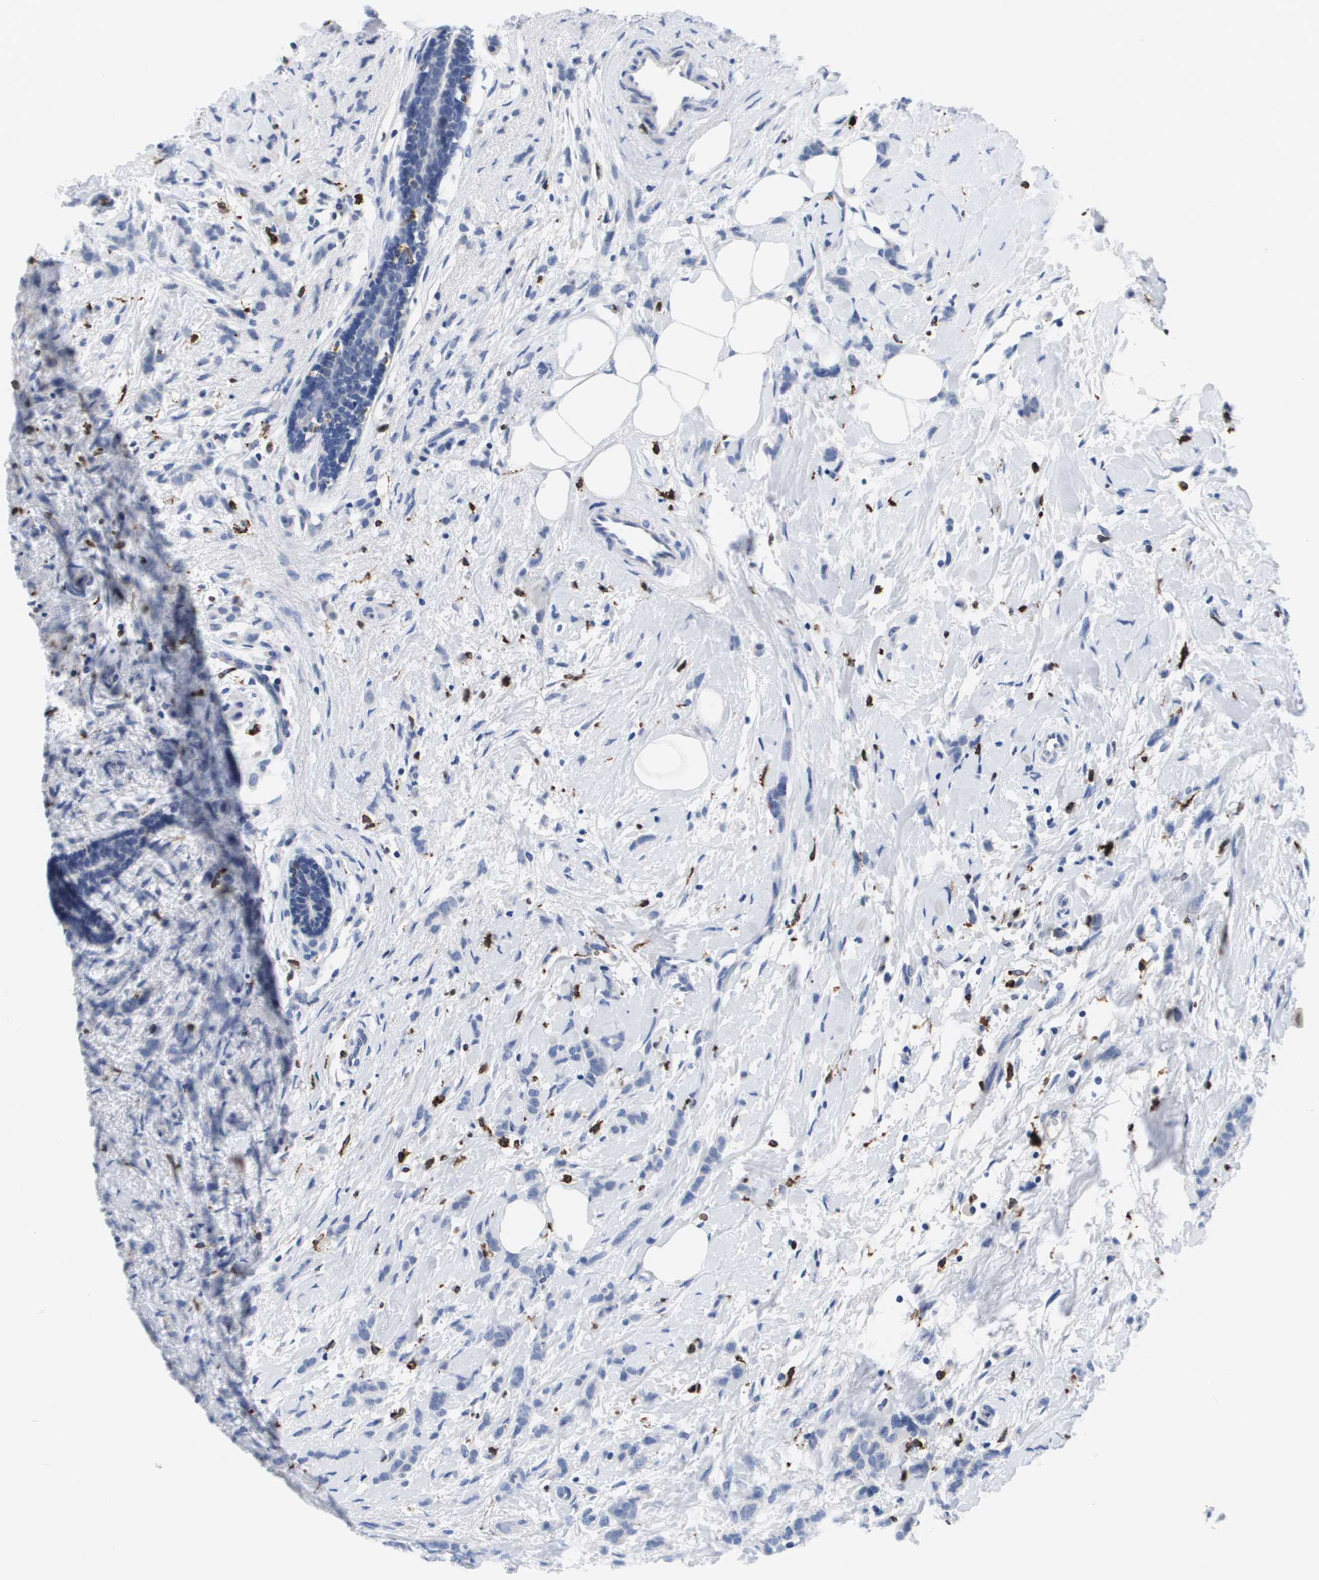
{"staining": {"intensity": "negative", "quantity": "none", "location": "none"}, "tissue": "breast cancer", "cell_type": "Tumor cells", "image_type": "cancer", "snomed": [{"axis": "morphology", "description": "Lobular carcinoma, in situ"}, {"axis": "morphology", "description": "Lobular carcinoma"}, {"axis": "topography", "description": "Breast"}], "caption": "A histopathology image of human lobular carcinoma (breast) is negative for staining in tumor cells.", "gene": "HMOX1", "patient": {"sex": "female", "age": 41}}